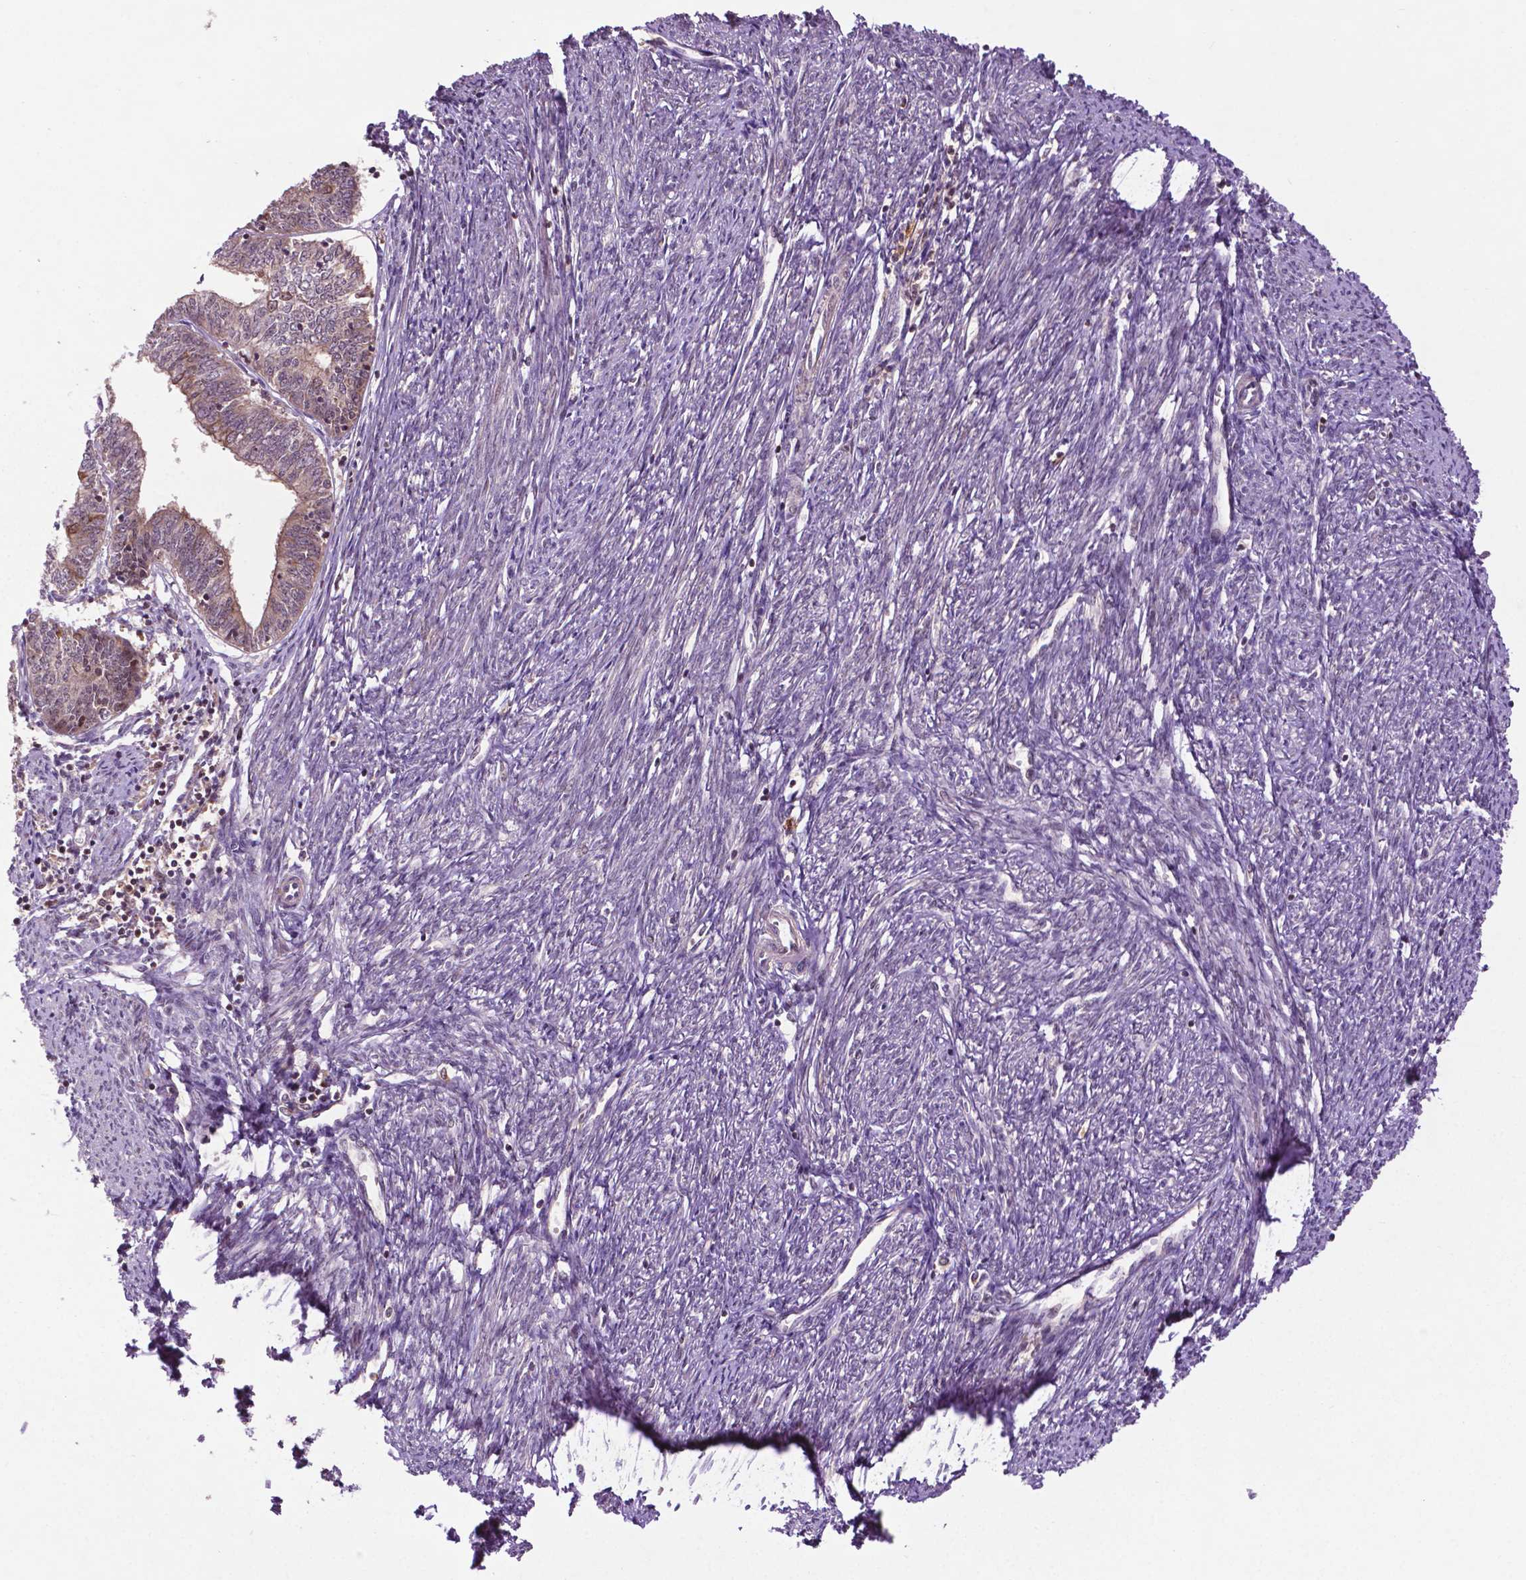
{"staining": {"intensity": "negative", "quantity": "none", "location": "none"}, "tissue": "endometrial cancer", "cell_type": "Tumor cells", "image_type": "cancer", "snomed": [{"axis": "morphology", "description": "Adenocarcinoma, NOS"}, {"axis": "topography", "description": "Endometrium"}], "caption": "Image shows no protein expression in tumor cells of adenocarcinoma (endometrial) tissue. Brightfield microscopy of immunohistochemistry stained with DAB (brown) and hematoxylin (blue), captured at high magnification.", "gene": "TMX2", "patient": {"sex": "female", "age": 61}}